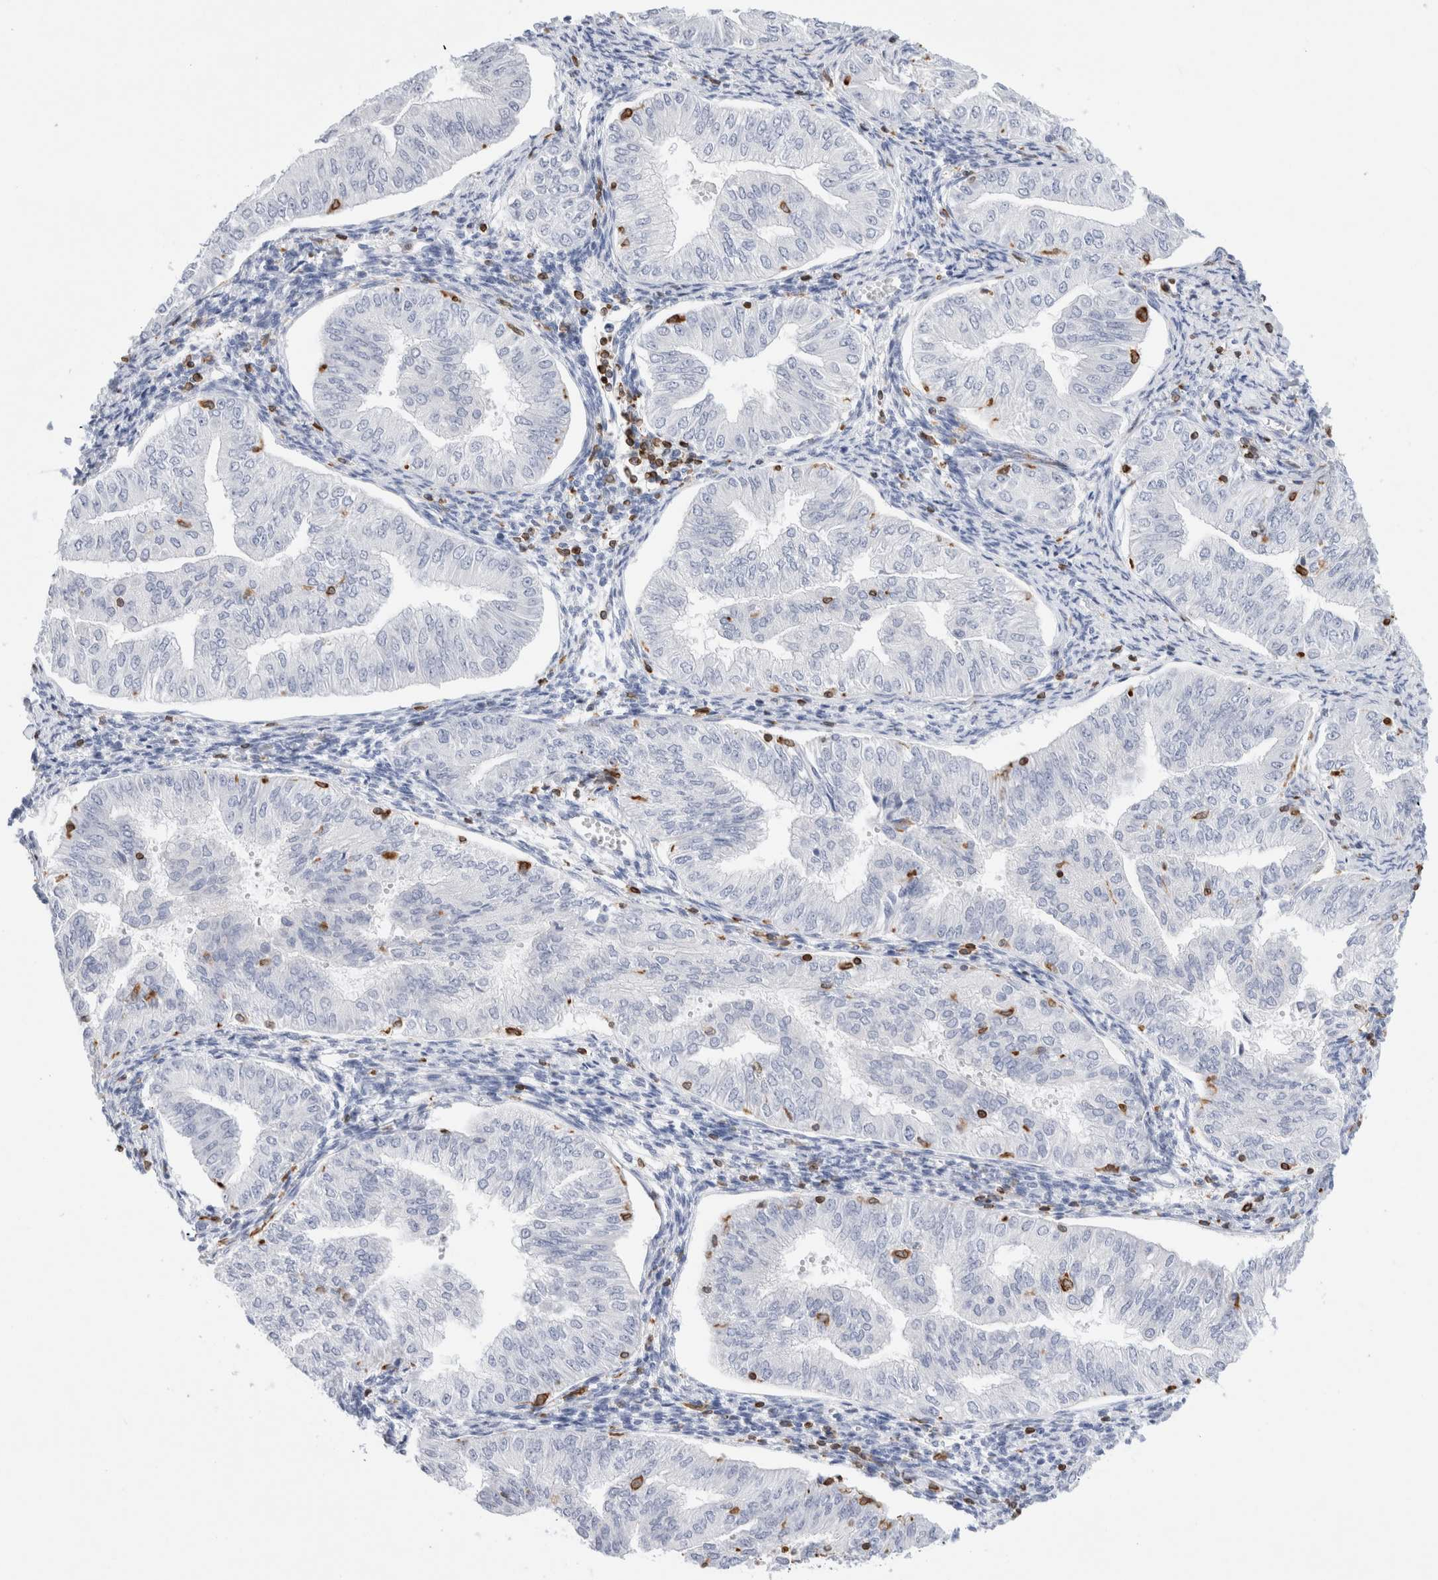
{"staining": {"intensity": "negative", "quantity": "none", "location": "none"}, "tissue": "endometrial cancer", "cell_type": "Tumor cells", "image_type": "cancer", "snomed": [{"axis": "morphology", "description": "Normal tissue, NOS"}, {"axis": "morphology", "description": "Adenocarcinoma, NOS"}, {"axis": "topography", "description": "Endometrium"}], "caption": "Tumor cells are negative for protein expression in human endometrial cancer (adenocarcinoma).", "gene": "ALOX5AP", "patient": {"sex": "female", "age": 53}}